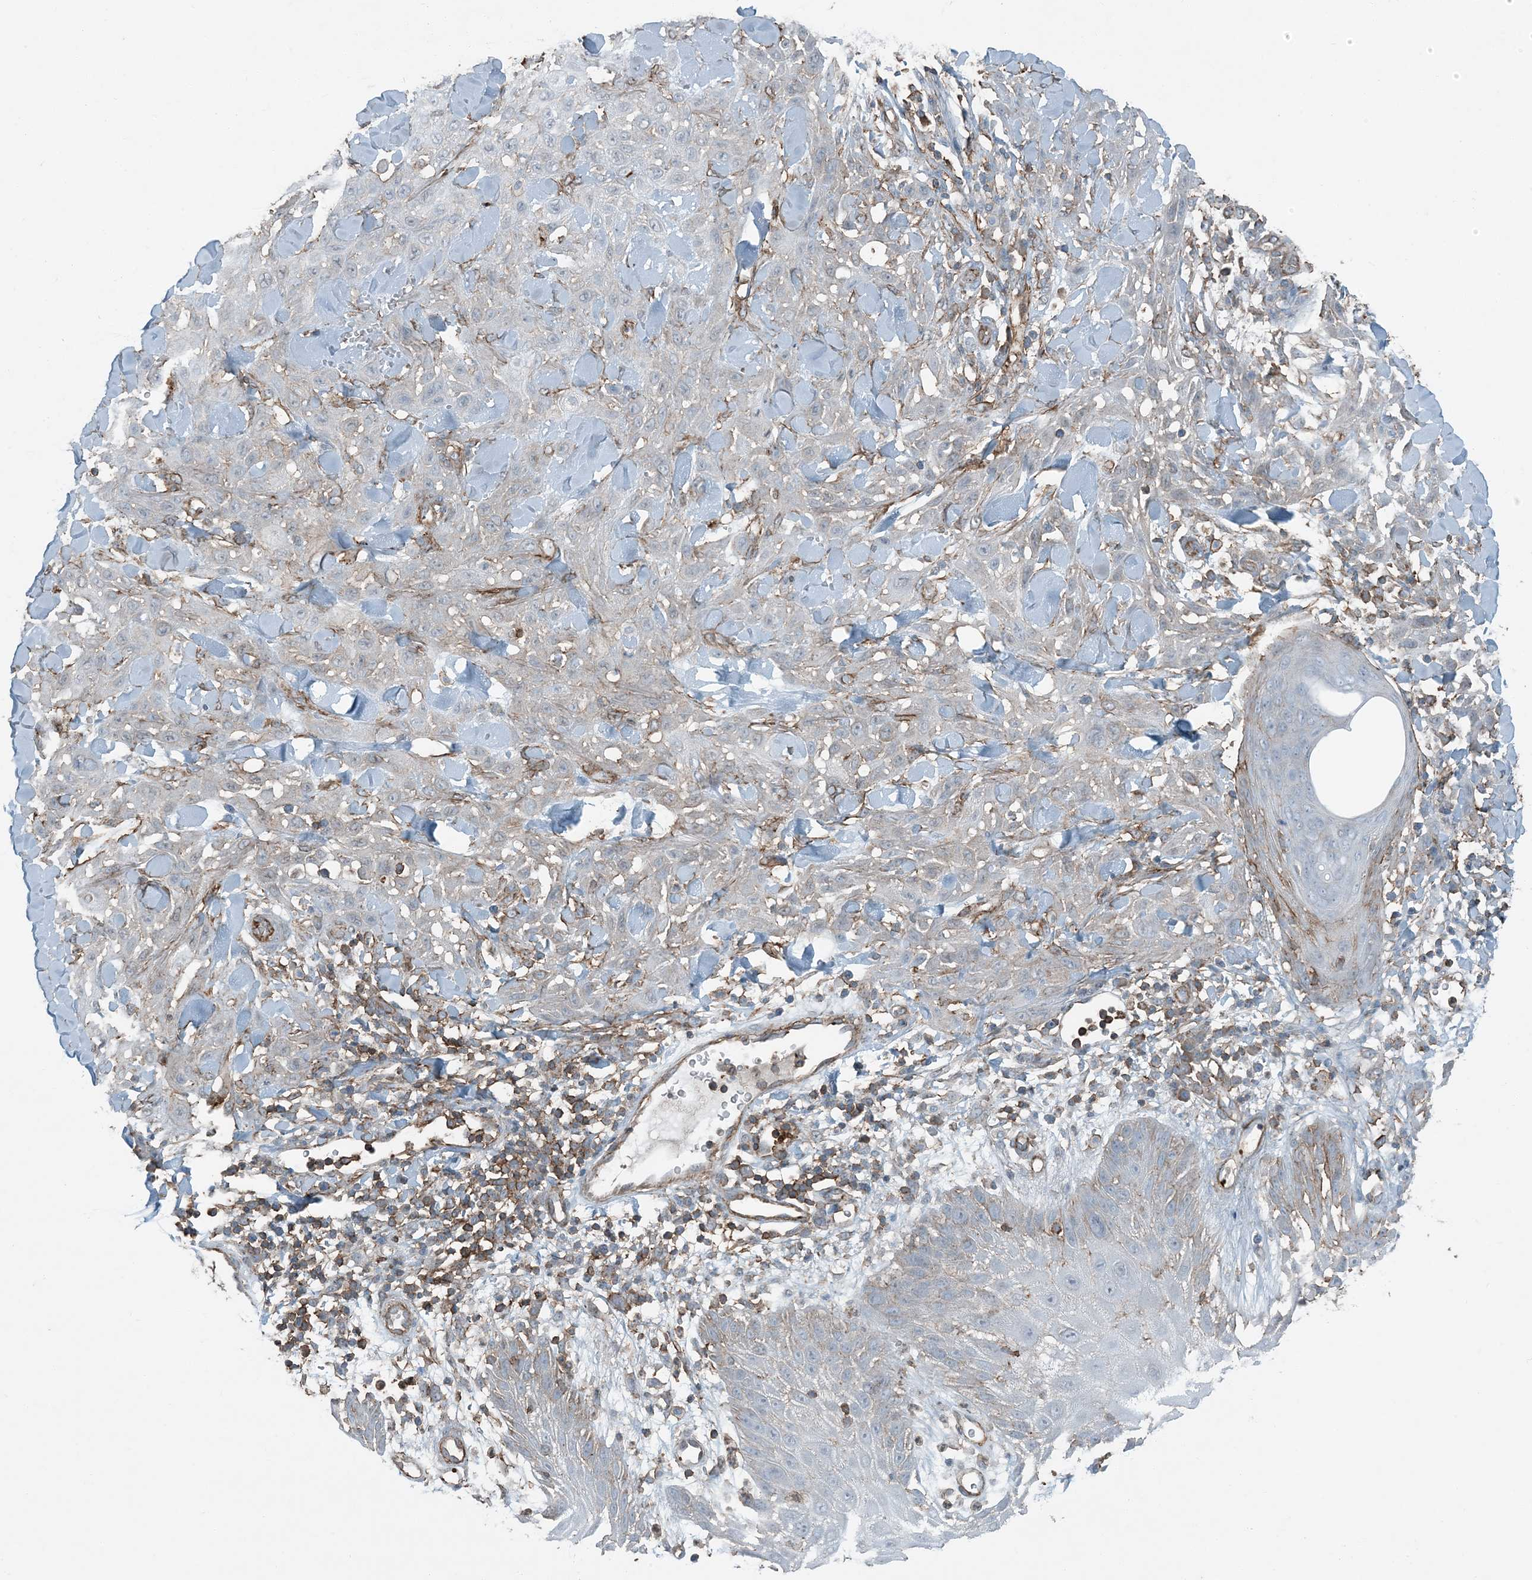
{"staining": {"intensity": "negative", "quantity": "none", "location": "none"}, "tissue": "skin cancer", "cell_type": "Tumor cells", "image_type": "cancer", "snomed": [{"axis": "morphology", "description": "Squamous cell carcinoma, NOS"}, {"axis": "topography", "description": "Skin"}], "caption": "DAB immunohistochemical staining of human skin cancer (squamous cell carcinoma) reveals no significant staining in tumor cells.", "gene": "APOBEC3C", "patient": {"sex": "male", "age": 24}}